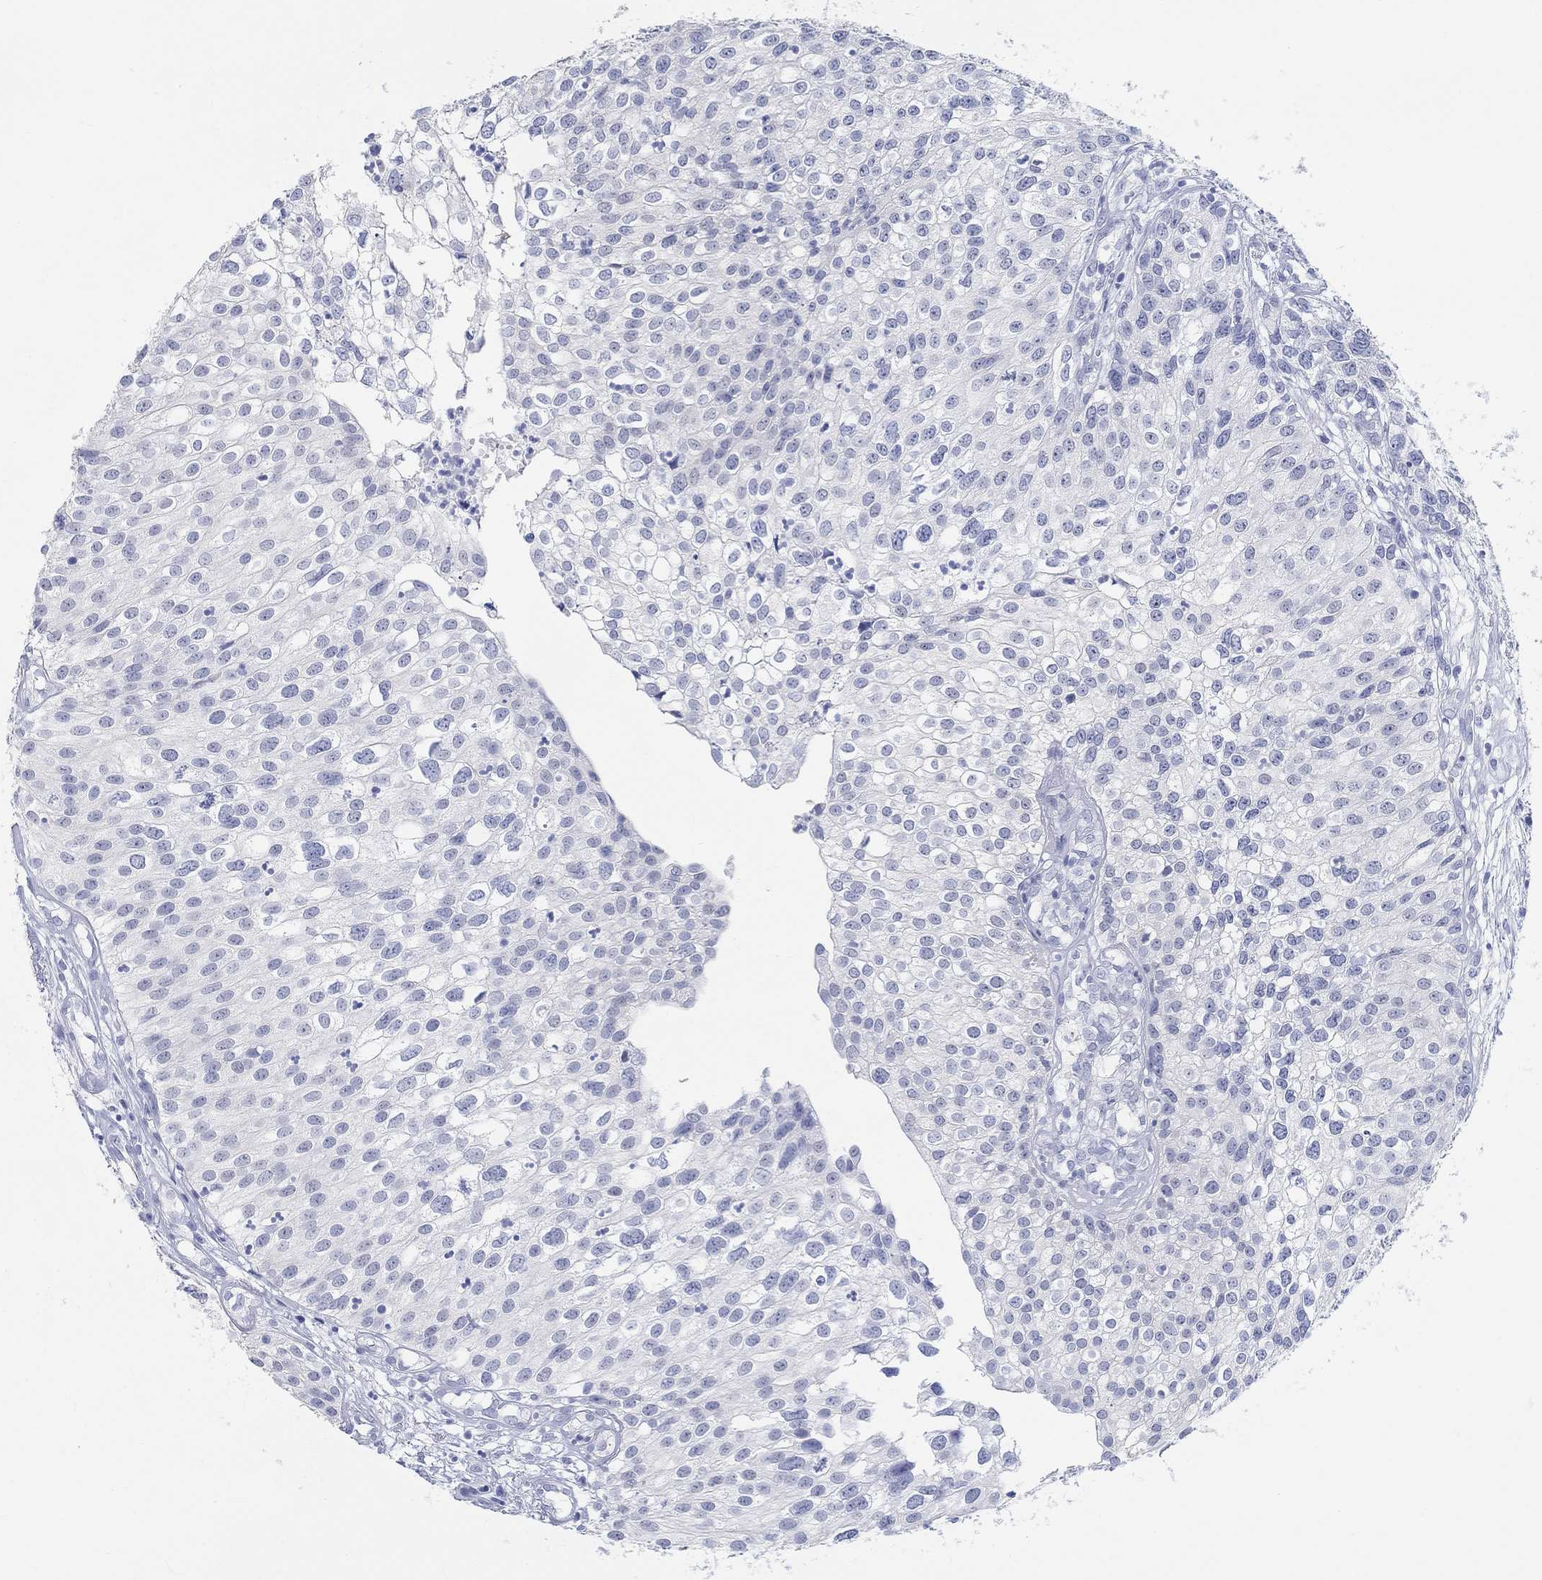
{"staining": {"intensity": "negative", "quantity": "none", "location": "none"}, "tissue": "urothelial cancer", "cell_type": "Tumor cells", "image_type": "cancer", "snomed": [{"axis": "morphology", "description": "Urothelial carcinoma, High grade"}, {"axis": "topography", "description": "Urinary bladder"}], "caption": "Immunohistochemistry micrograph of neoplastic tissue: urothelial cancer stained with DAB (3,3'-diaminobenzidine) demonstrates no significant protein expression in tumor cells. The staining is performed using DAB (3,3'-diaminobenzidine) brown chromogen with nuclei counter-stained in using hematoxylin.", "gene": "GRIA3", "patient": {"sex": "female", "age": 79}}